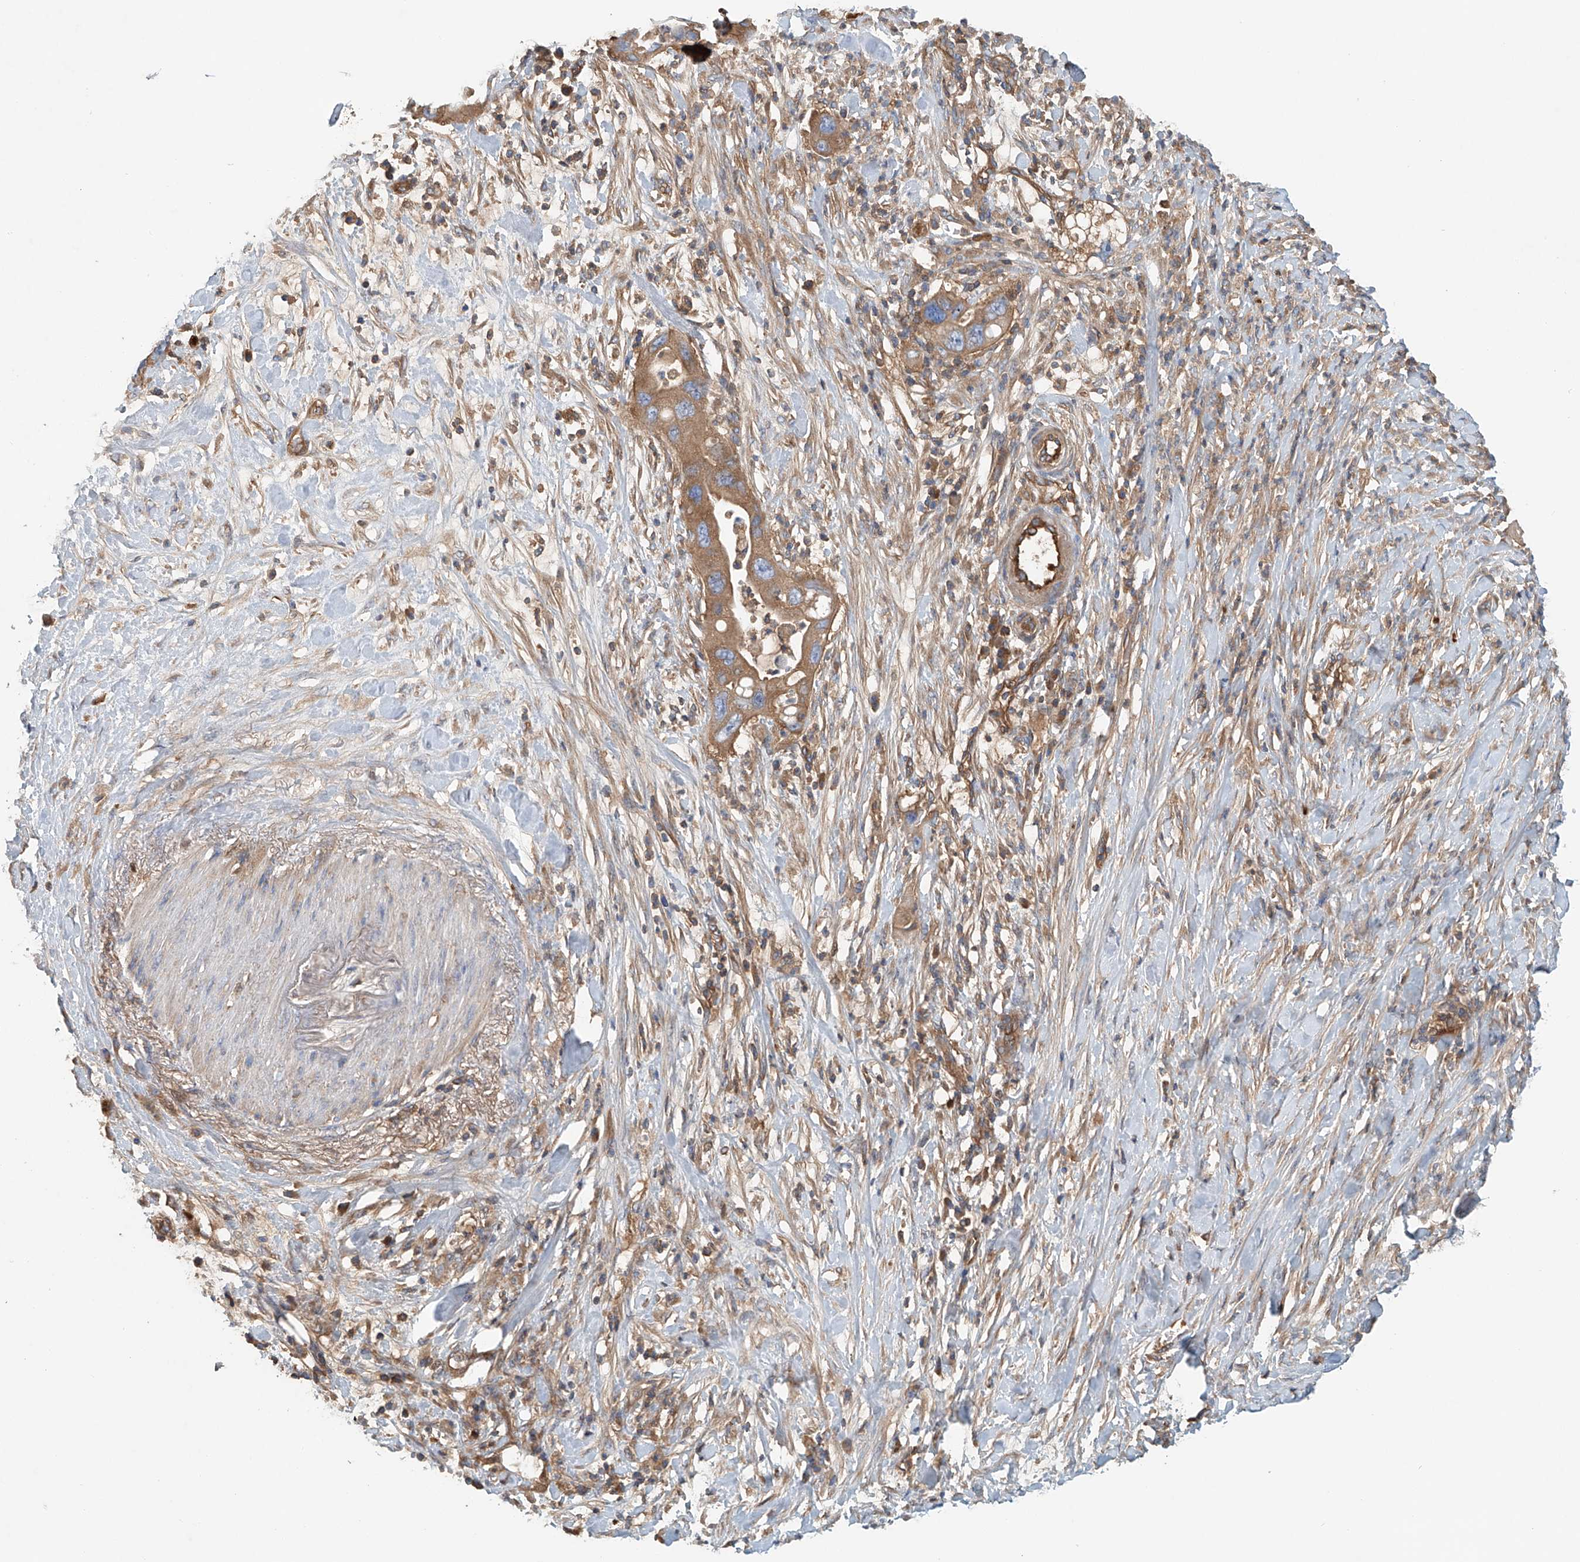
{"staining": {"intensity": "moderate", "quantity": ">75%", "location": "cytoplasmic/membranous"}, "tissue": "pancreatic cancer", "cell_type": "Tumor cells", "image_type": "cancer", "snomed": [{"axis": "morphology", "description": "Adenocarcinoma, NOS"}, {"axis": "topography", "description": "Pancreas"}], "caption": "This is a micrograph of IHC staining of adenocarcinoma (pancreatic), which shows moderate positivity in the cytoplasmic/membranous of tumor cells.", "gene": "FRYL", "patient": {"sex": "female", "age": 71}}